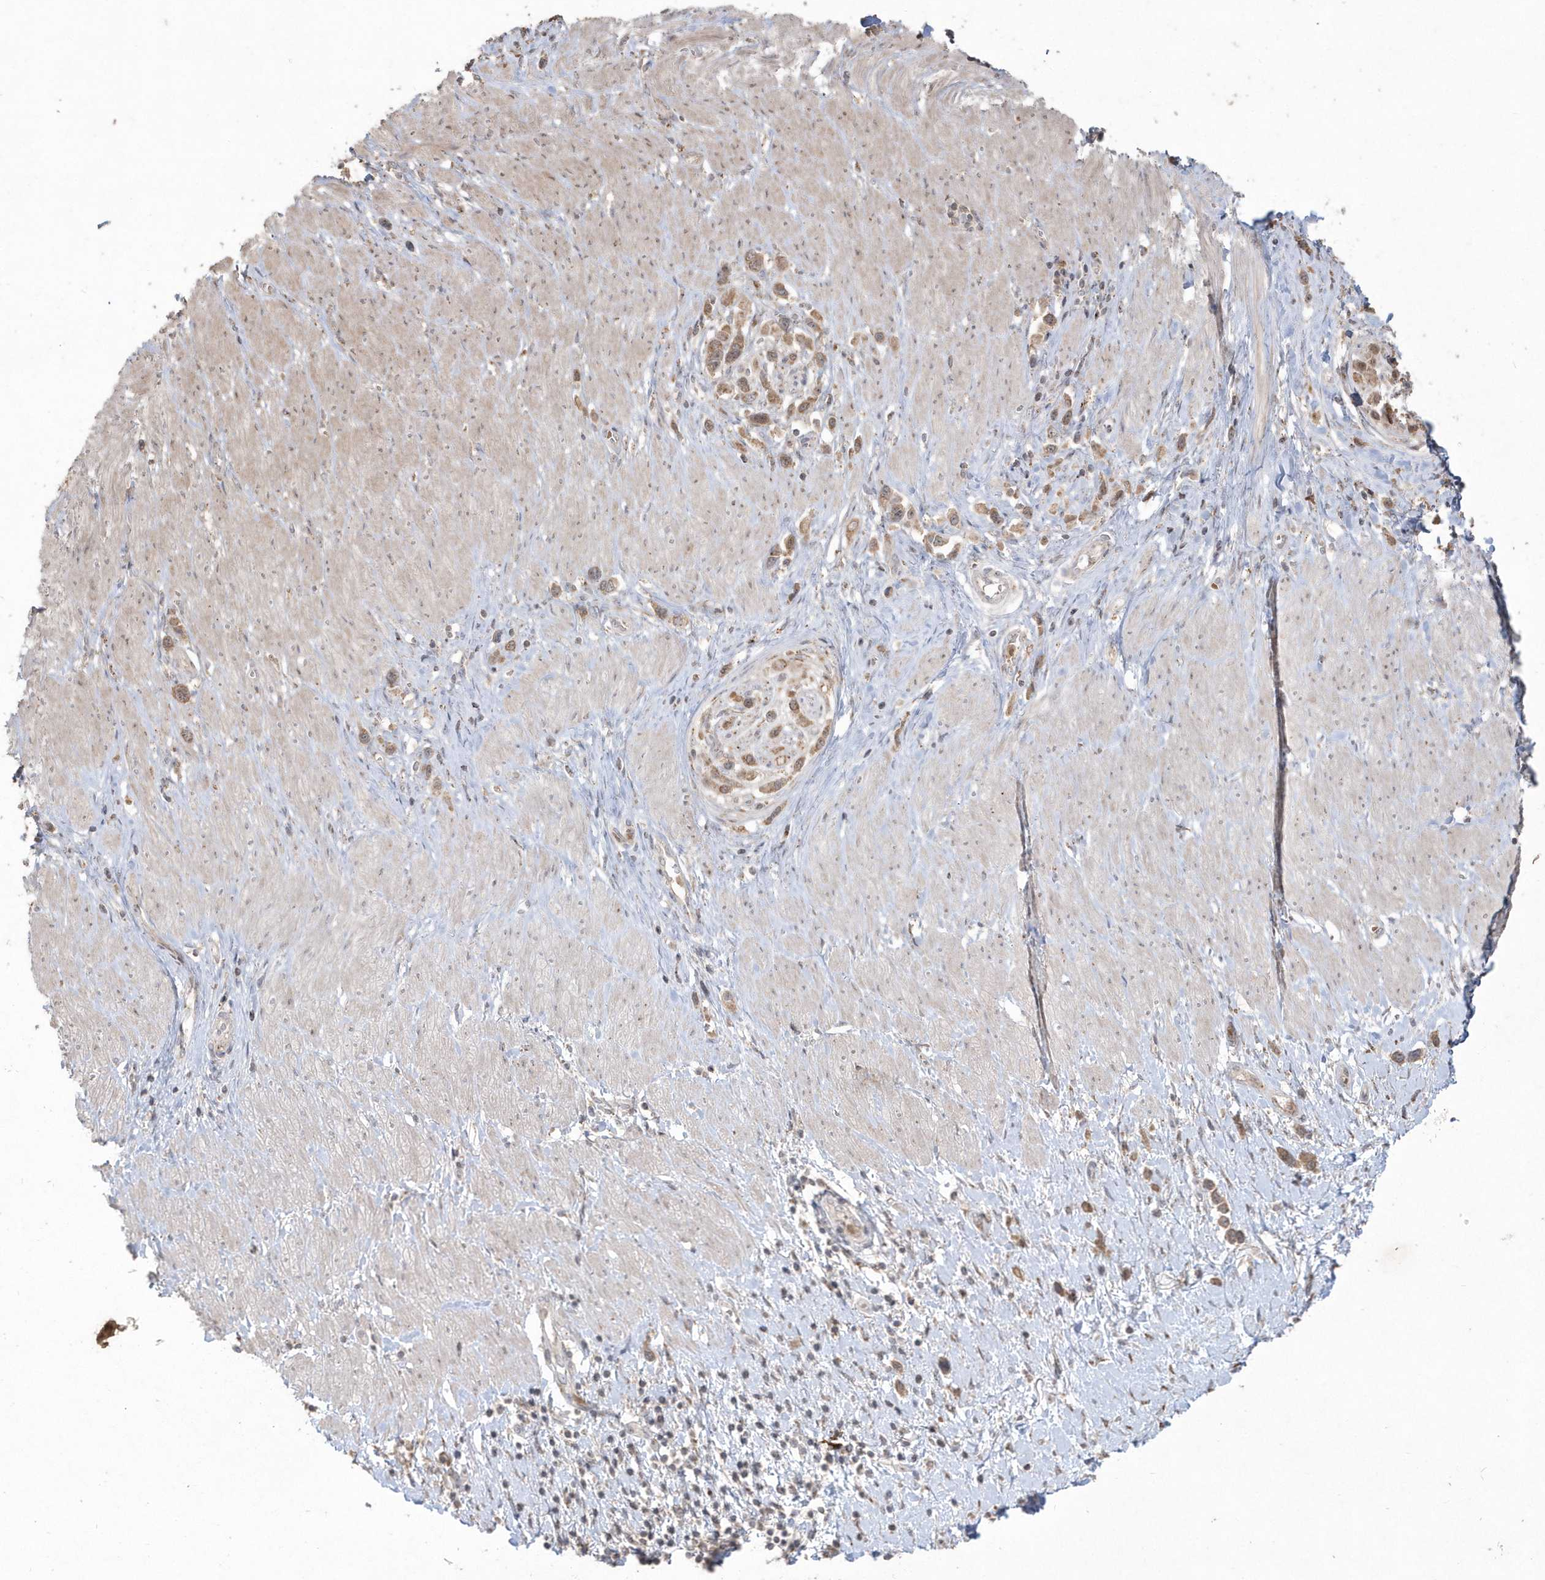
{"staining": {"intensity": "moderate", "quantity": ">75%", "location": "cytoplasmic/membranous"}, "tissue": "stomach cancer", "cell_type": "Tumor cells", "image_type": "cancer", "snomed": [{"axis": "morphology", "description": "Normal tissue, NOS"}, {"axis": "morphology", "description": "Adenocarcinoma, NOS"}, {"axis": "topography", "description": "Stomach, upper"}, {"axis": "topography", "description": "Stomach"}], "caption": "IHC micrograph of neoplastic tissue: stomach adenocarcinoma stained using IHC demonstrates medium levels of moderate protein expression localized specifically in the cytoplasmic/membranous of tumor cells, appearing as a cytoplasmic/membranous brown color.", "gene": "GEMIN6", "patient": {"sex": "female", "age": 65}}